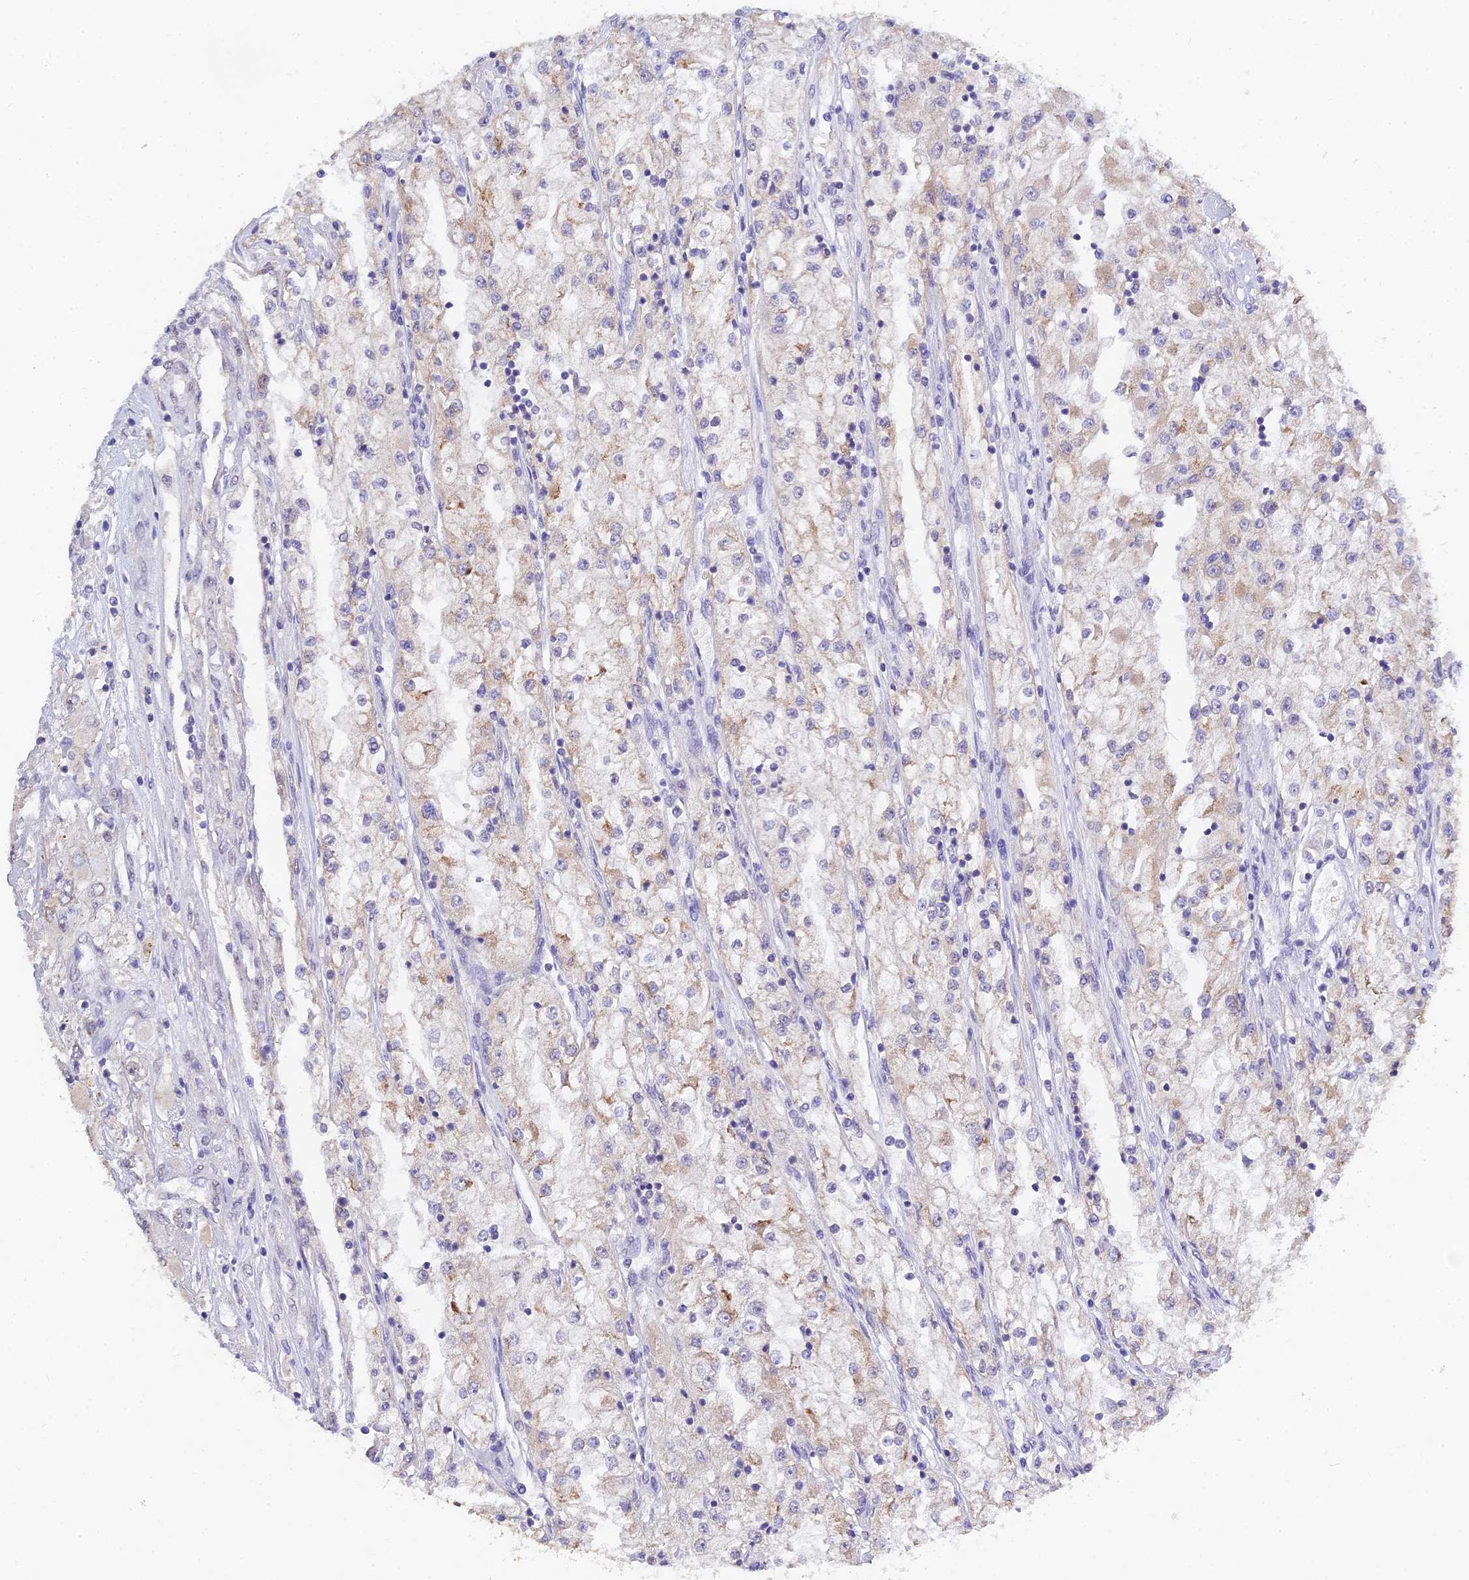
{"staining": {"intensity": "weak", "quantity": "<25%", "location": "cytoplasmic/membranous"}, "tissue": "renal cancer", "cell_type": "Tumor cells", "image_type": "cancer", "snomed": [{"axis": "morphology", "description": "Adenocarcinoma, NOS"}, {"axis": "topography", "description": "Kidney"}], "caption": "Immunohistochemistry micrograph of renal adenocarcinoma stained for a protein (brown), which reveals no staining in tumor cells.", "gene": "HOXB1", "patient": {"sex": "female", "age": 52}}